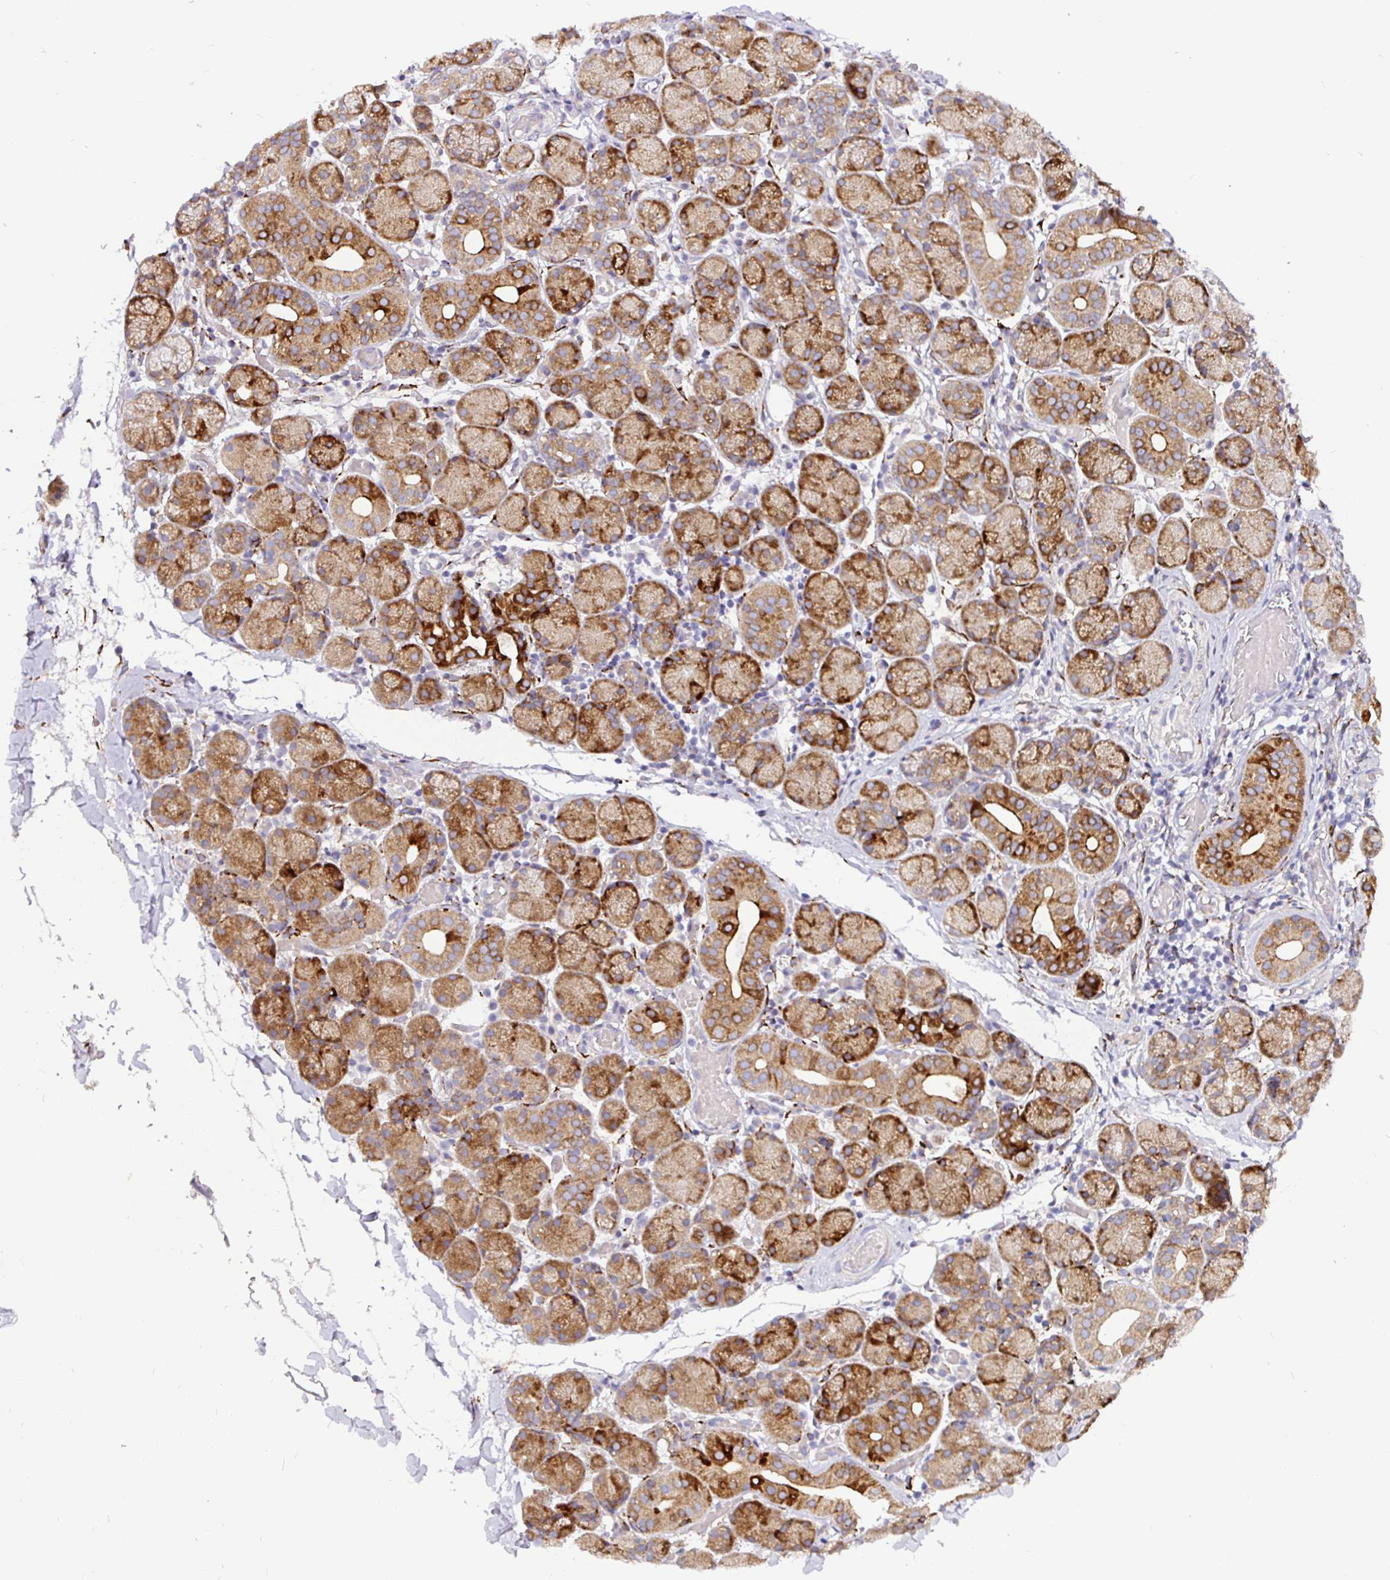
{"staining": {"intensity": "strong", "quantity": "25%-75%", "location": "cytoplasmic/membranous"}, "tissue": "salivary gland", "cell_type": "Glandular cells", "image_type": "normal", "snomed": [{"axis": "morphology", "description": "Normal tissue, NOS"}, {"axis": "topography", "description": "Salivary gland"}], "caption": "Immunohistochemical staining of unremarkable salivary gland shows high levels of strong cytoplasmic/membranous expression in about 25%-75% of glandular cells.", "gene": "P4HA2", "patient": {"sex": "female", "age": 24}}